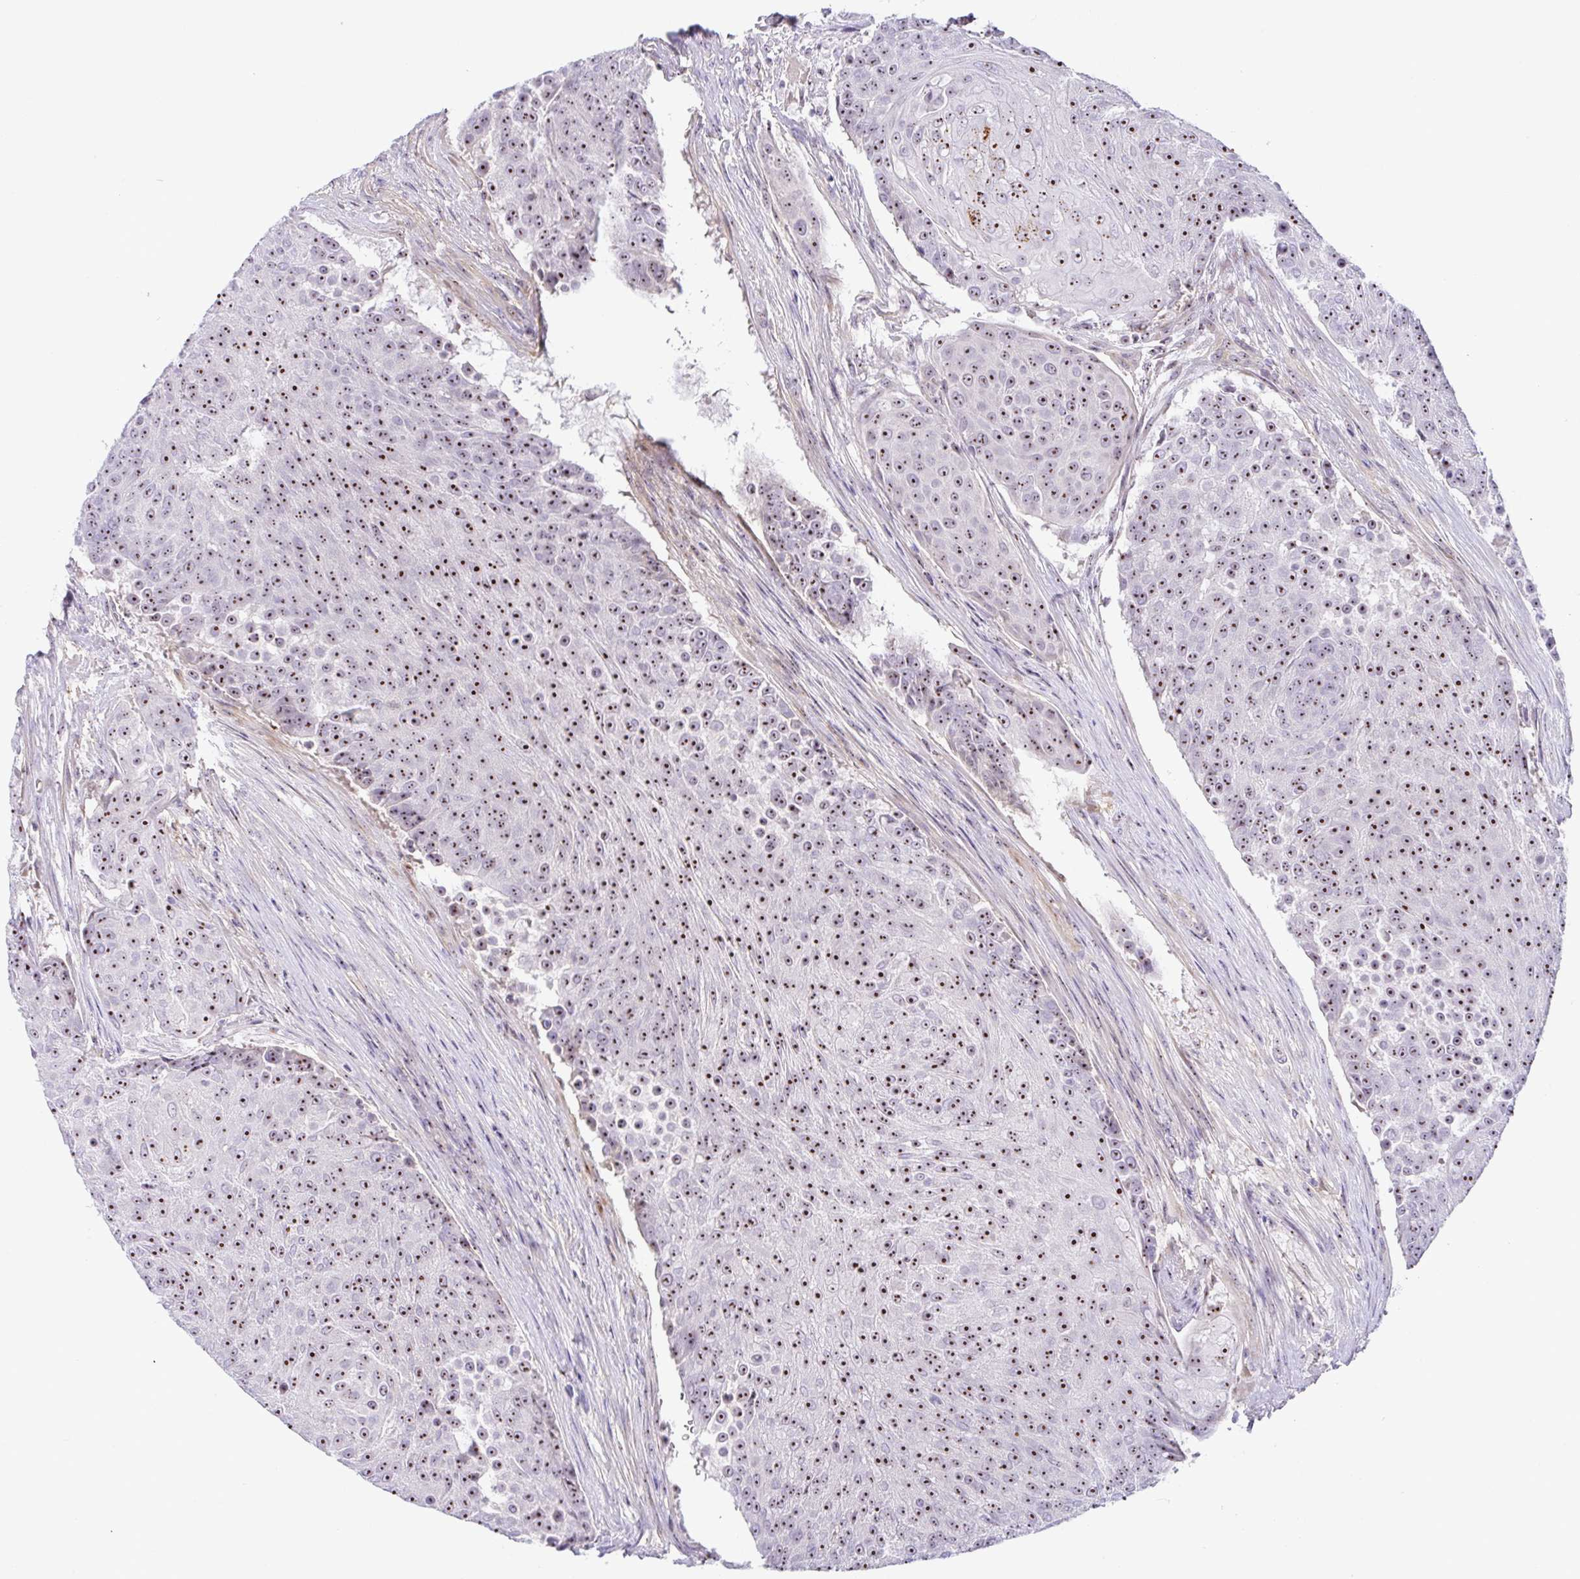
{"staining": {"intensity": "strong", "quantity": ">75%", "location": "nuclear"}, "tissue": "urothelial cancer", "cell_type": "Tumor cells", "image_type": "cancer", "snomed": [{"axis": "morphology", "description": "Urothelial carcinoma, High grade"}, {"axis": "topography", "description": "Urinary bladder"}], "caption": "High-grade urothelial carcinoma stained for a protein reveals strong nuclear positivity in tumor cells.", "gene": "MXRA8", "patient": {"sex": "female", "age": 63}}